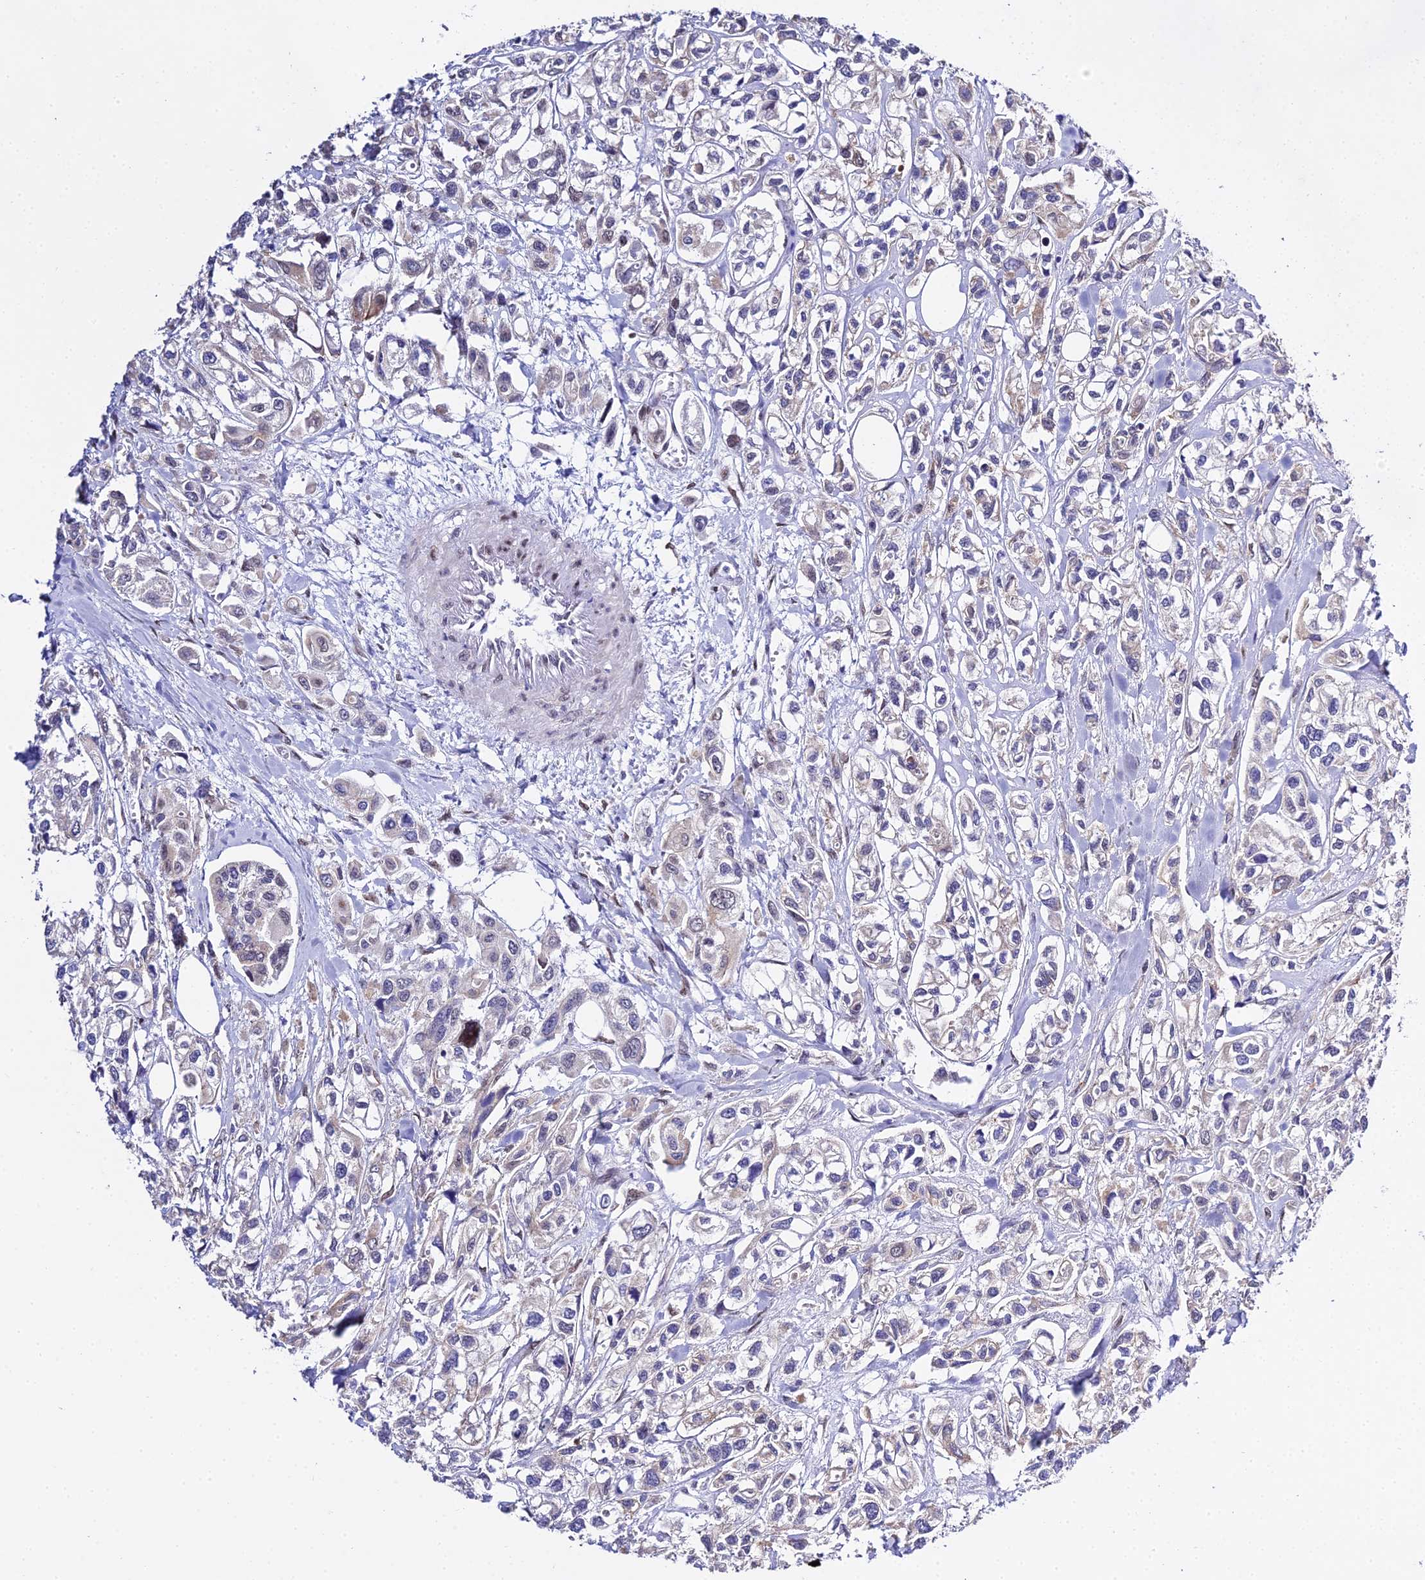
{"staining": {"intensity": "weak", "quantity": "<25%", "location": "cytoplasmic/membranous"}, "tissue": "urothelial cancer", "cell_type": "Tumor cells", "image_type": "cancer", "snomed": [{"axis": "morphology", "description": "Urothelial carcinoma, High grade"}, {"axis": "topography", "description": "Urinary bladder"}], "caption": "Human urothelial cancer stained for a protein using immunohistochemistry exhibits no positivity in tumor cells.", "gene": "POFUT2", "patient": {"sex": "male", "age": 67}}